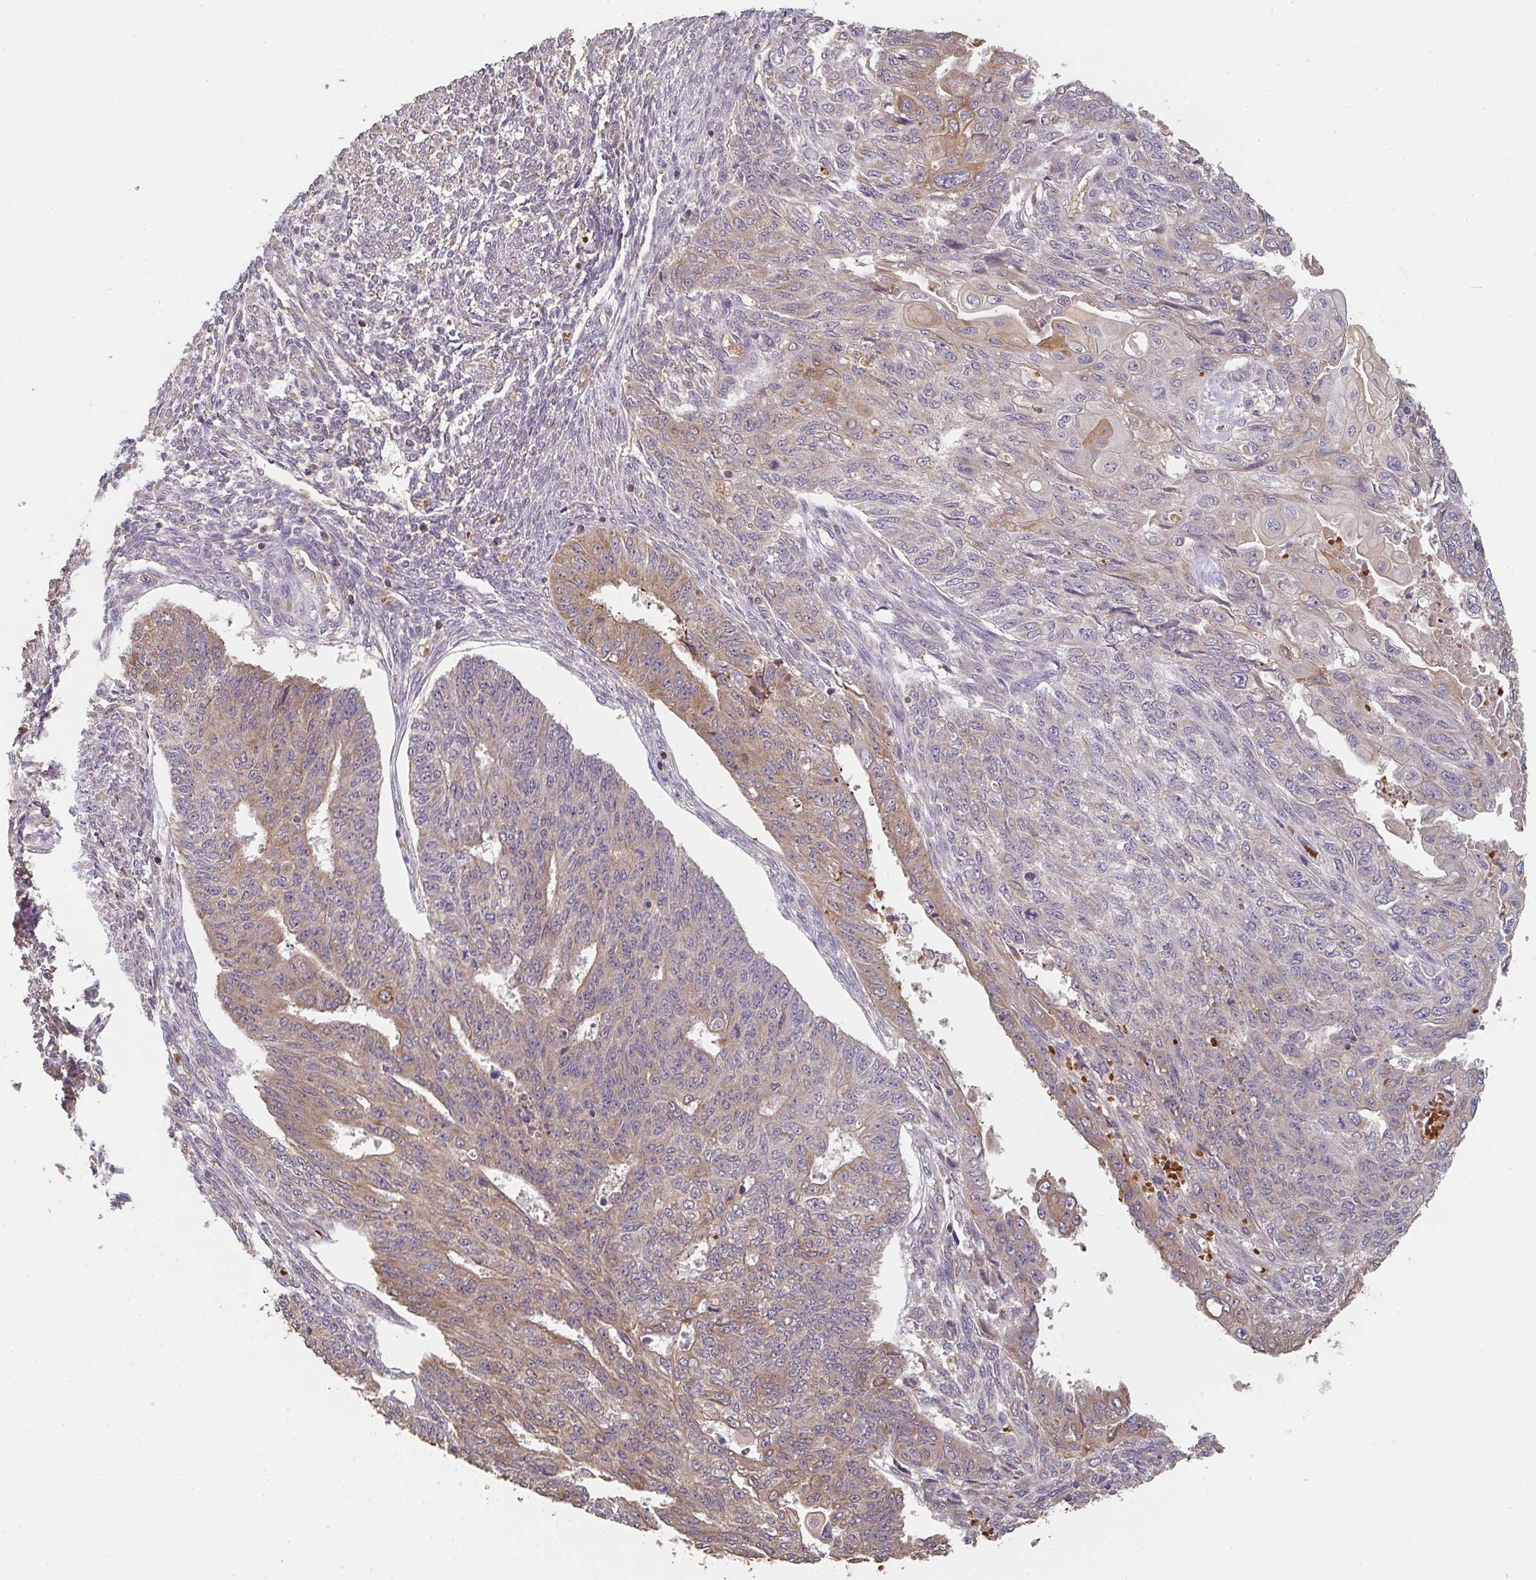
{"staining": {"intensity": "moderate", "quantity": "<25%", "location": "cytoplasmic/membranous"}, "tissue": "endometrial cancer", "cell_type": "Tumor cells", "image_type": "cancer", "snomed": [{"axis": "morphology", "description": "Adenocarcinoma, NOS"}, {"axis": "topography", "description": "Endometrium"}], "caption": "Protein expression by immunohistochemistry reveals moderate cytoplasmic/membranous positivity in about <25% of tumor cells in endometrial cancer (adenocarcinoma).", "gene": "POLG", "patient": {"sex": "female", "age": 32}}